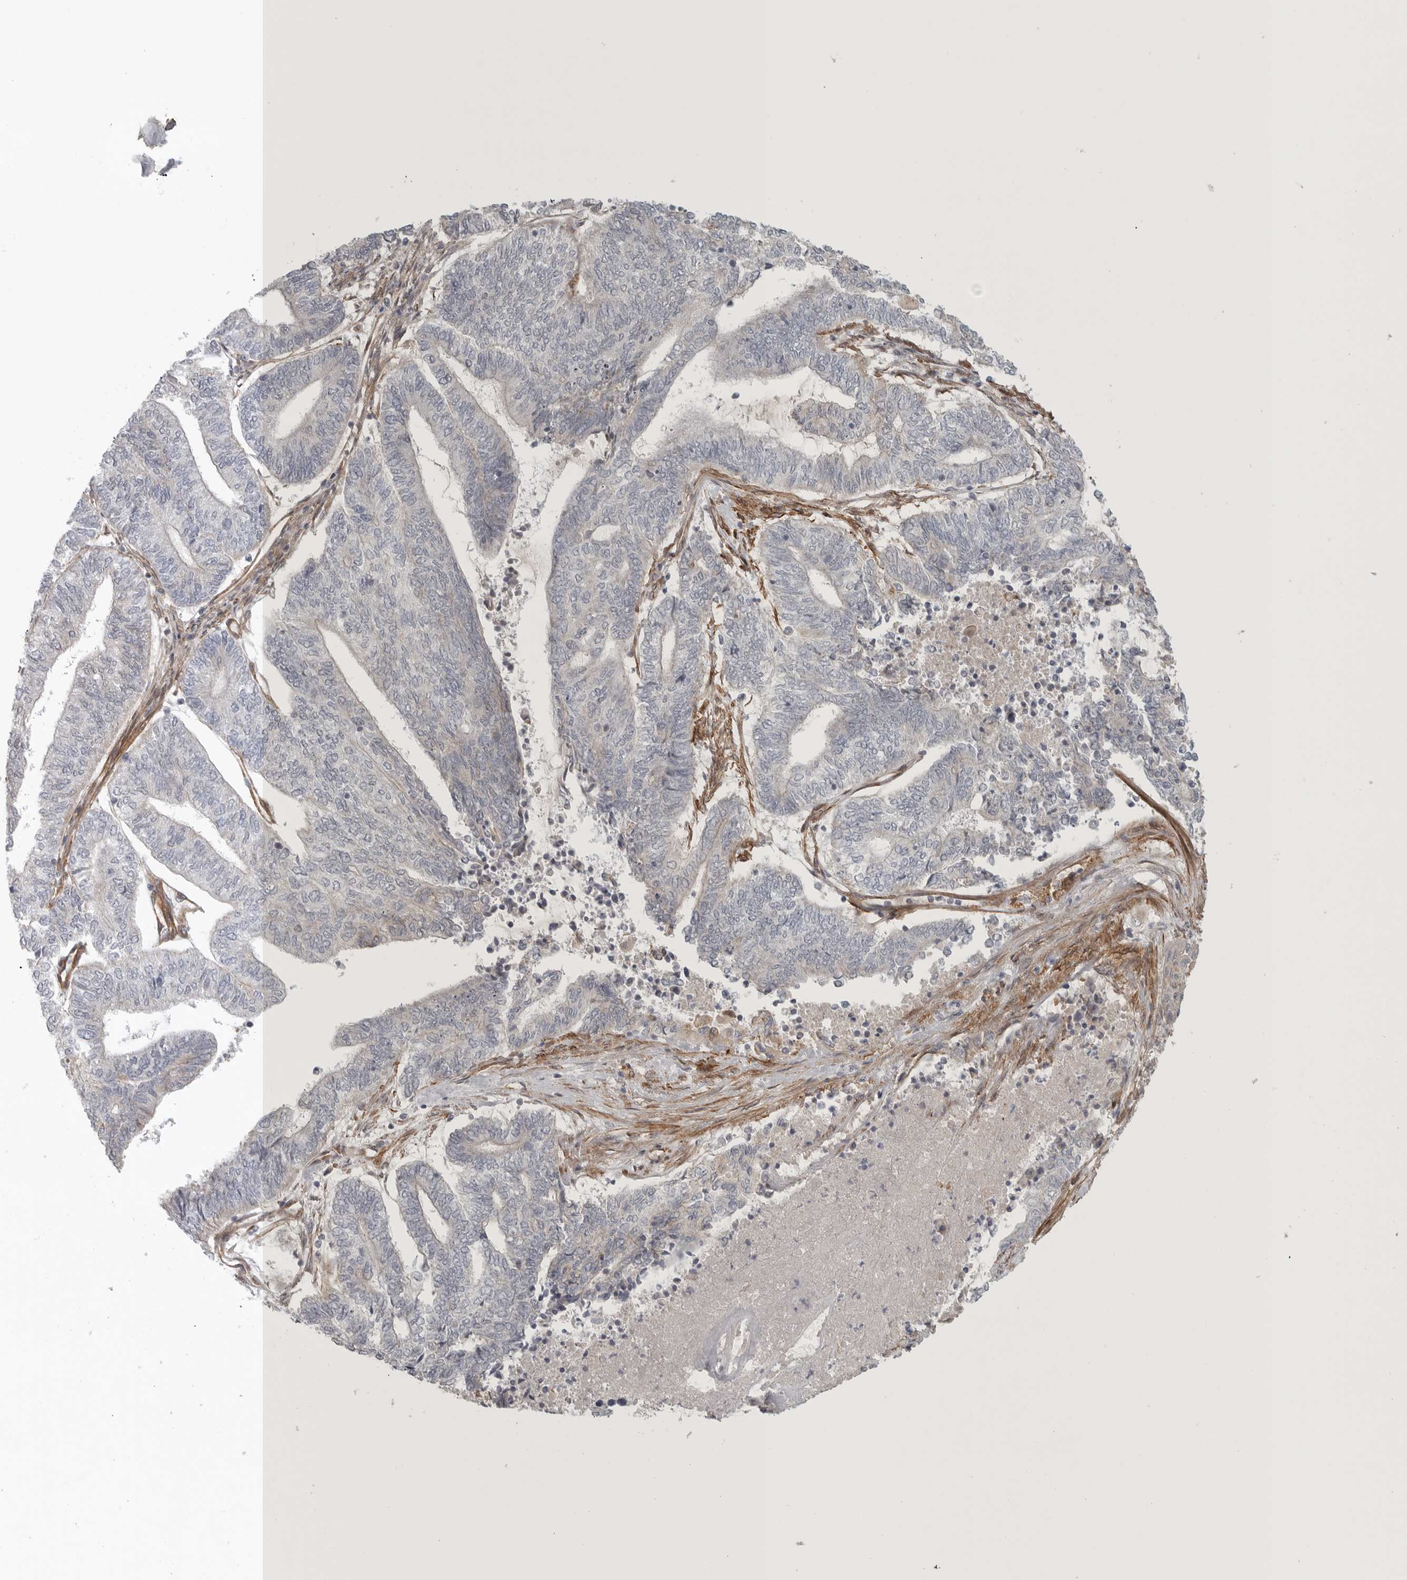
{"staining": {"intensity": "negative", "quantity": "none", "location": "none"}, "tissue": "endometrial cancer", "cell_type": "Tumor cells", "image_type": "cancer", "snomed": [{"axis": "morphology", "description": "Adenocarcinoma, NOS"}, {"axis": "topography", "description": "Uterus"}, {"axis": "topography", "description": "Endometrium"}], "caption": "Human adenocarcinoma (endometrial) stained for a protein using immunohistochemistry (IHC) exhibits no positivity in tumor cells.", "gene": "LONRF1", "patient": {"sex": "female", "age": 70}}